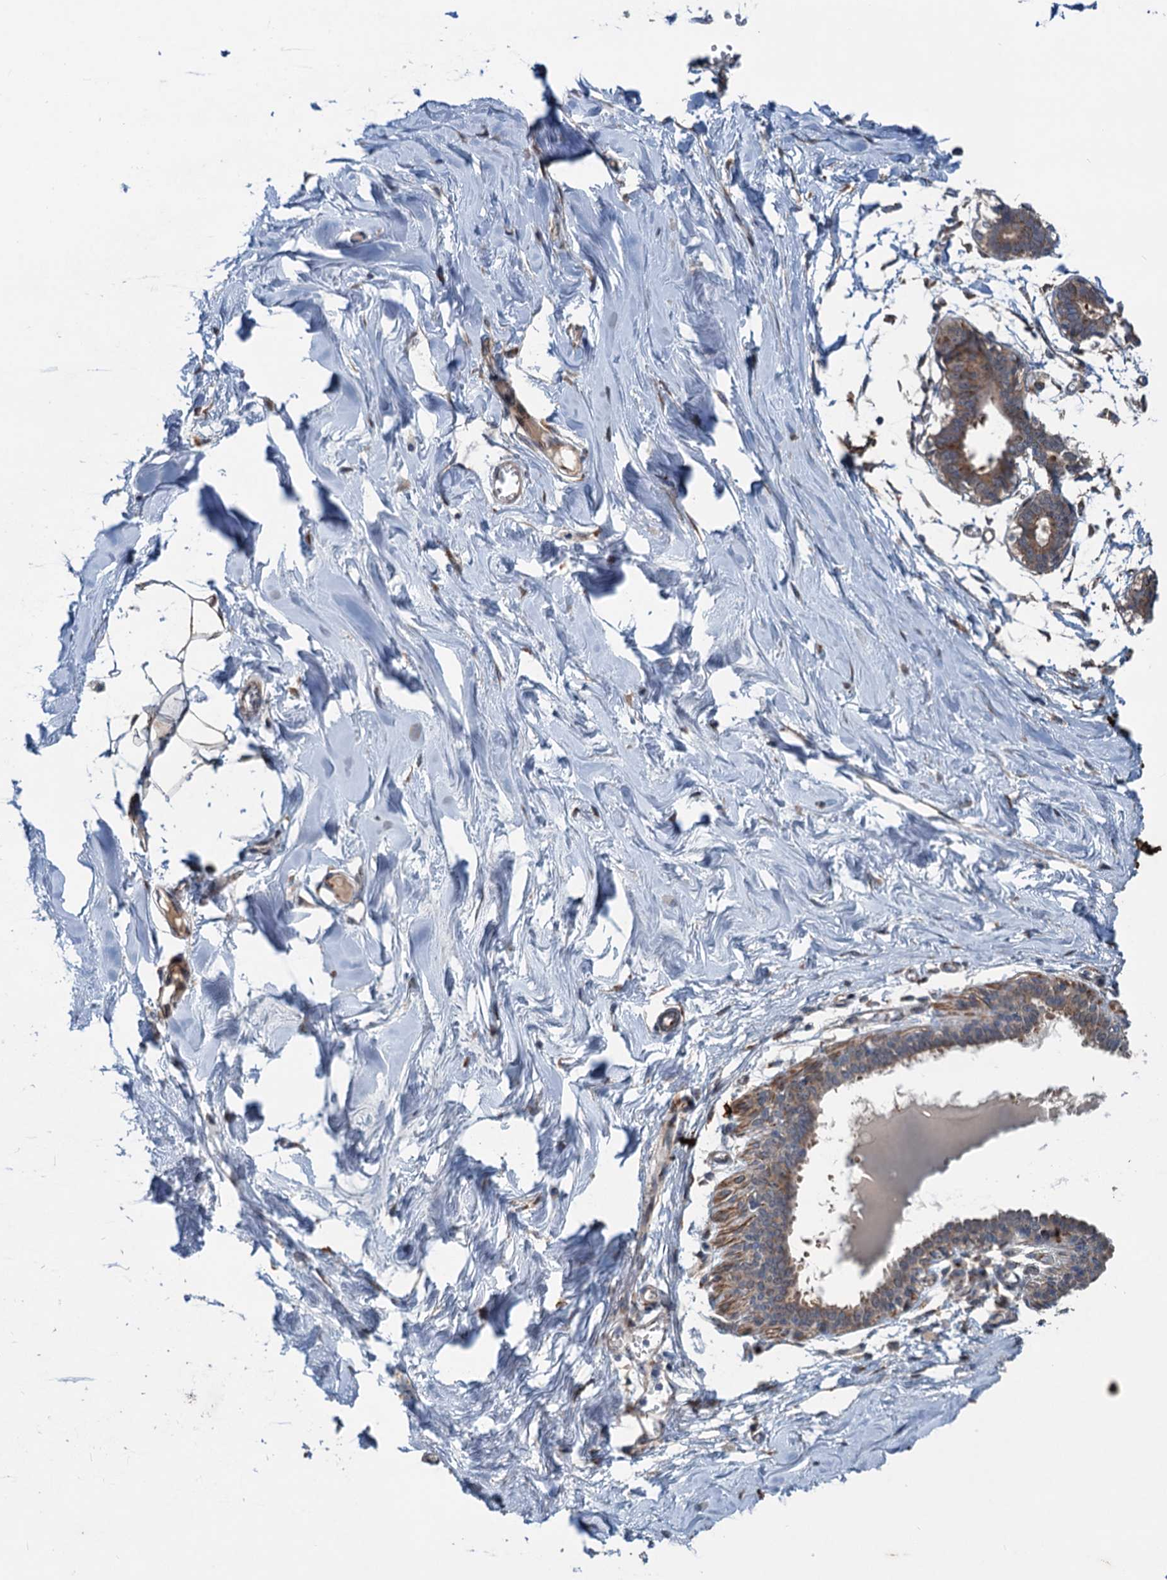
{"staining": {"intensity": "weak", "quantity": ">75%", "location": "cytoplasmic/membranous"}, "tissue": "breast", "cell_type": "Adipocytes", "image_type": "normal", "snomed": [{"axis": "morphology", "description": "Normal tissue, NOS"}, {"axis": "topography", "description": "Breast"}], "caption": "Immunohistochemistry of normal human breast reveals low levels of weak cytoplasmic/membranous staining in about >75% of adipocytes.", "gene": "DYNC2I2", "patient": {"sex": "female", "age": 27}}